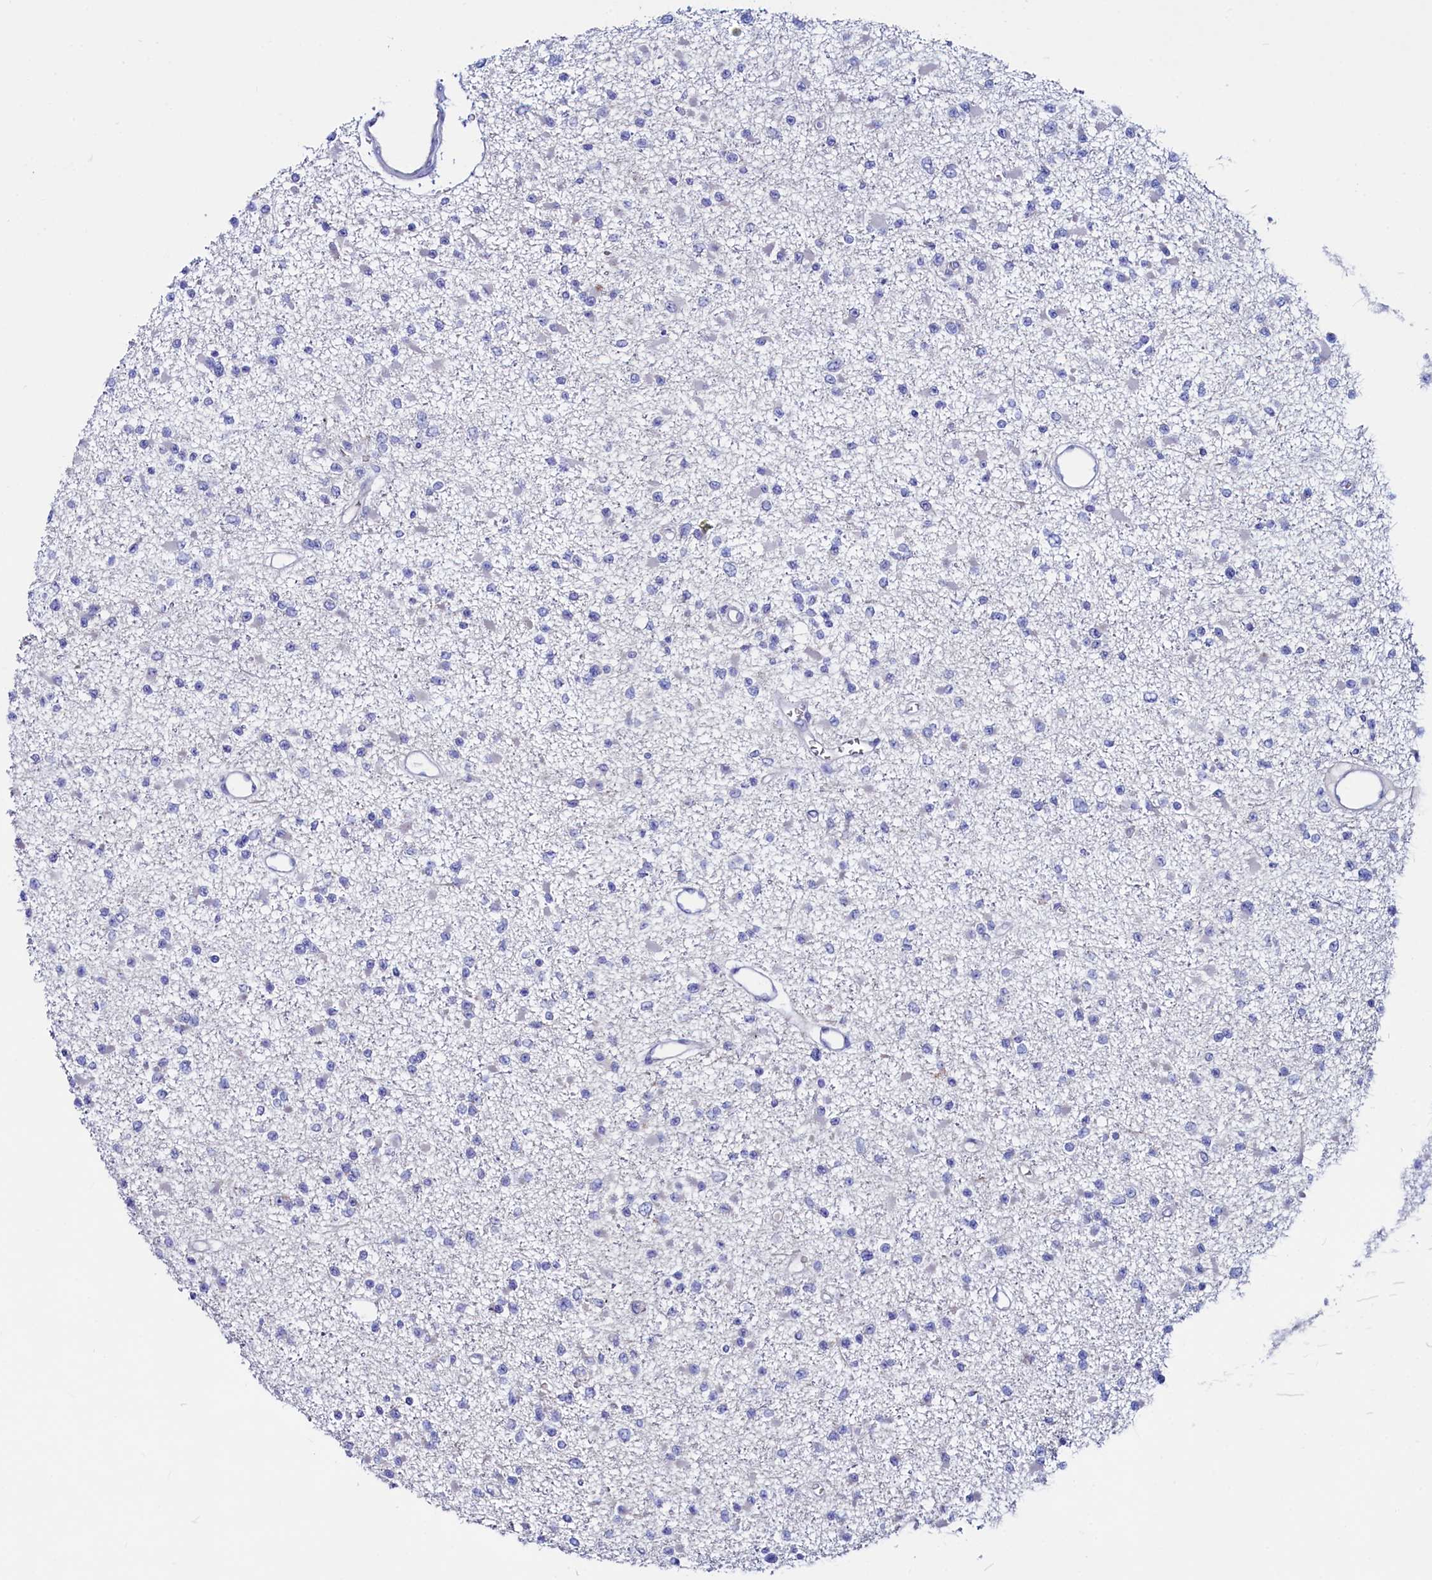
{"staining": {"intensity": "negative", "quantity": "none", "location": "none"}, "tissue": "glioma", "cell_type": "Tumor cells", "image_type": "cancer", "snomed": [{"axis": "morphology", "description": "Glioma, malignant, Low grade"}, {"axis": "topography", "description": "Brain"}], "caption": "This is an immunohistochemistry photomicrograph of malignant low-grade glioma. There is no staining in tumor cells.", "gene": "ASTE1", "patient": {"sex": "female", "age": 22}}